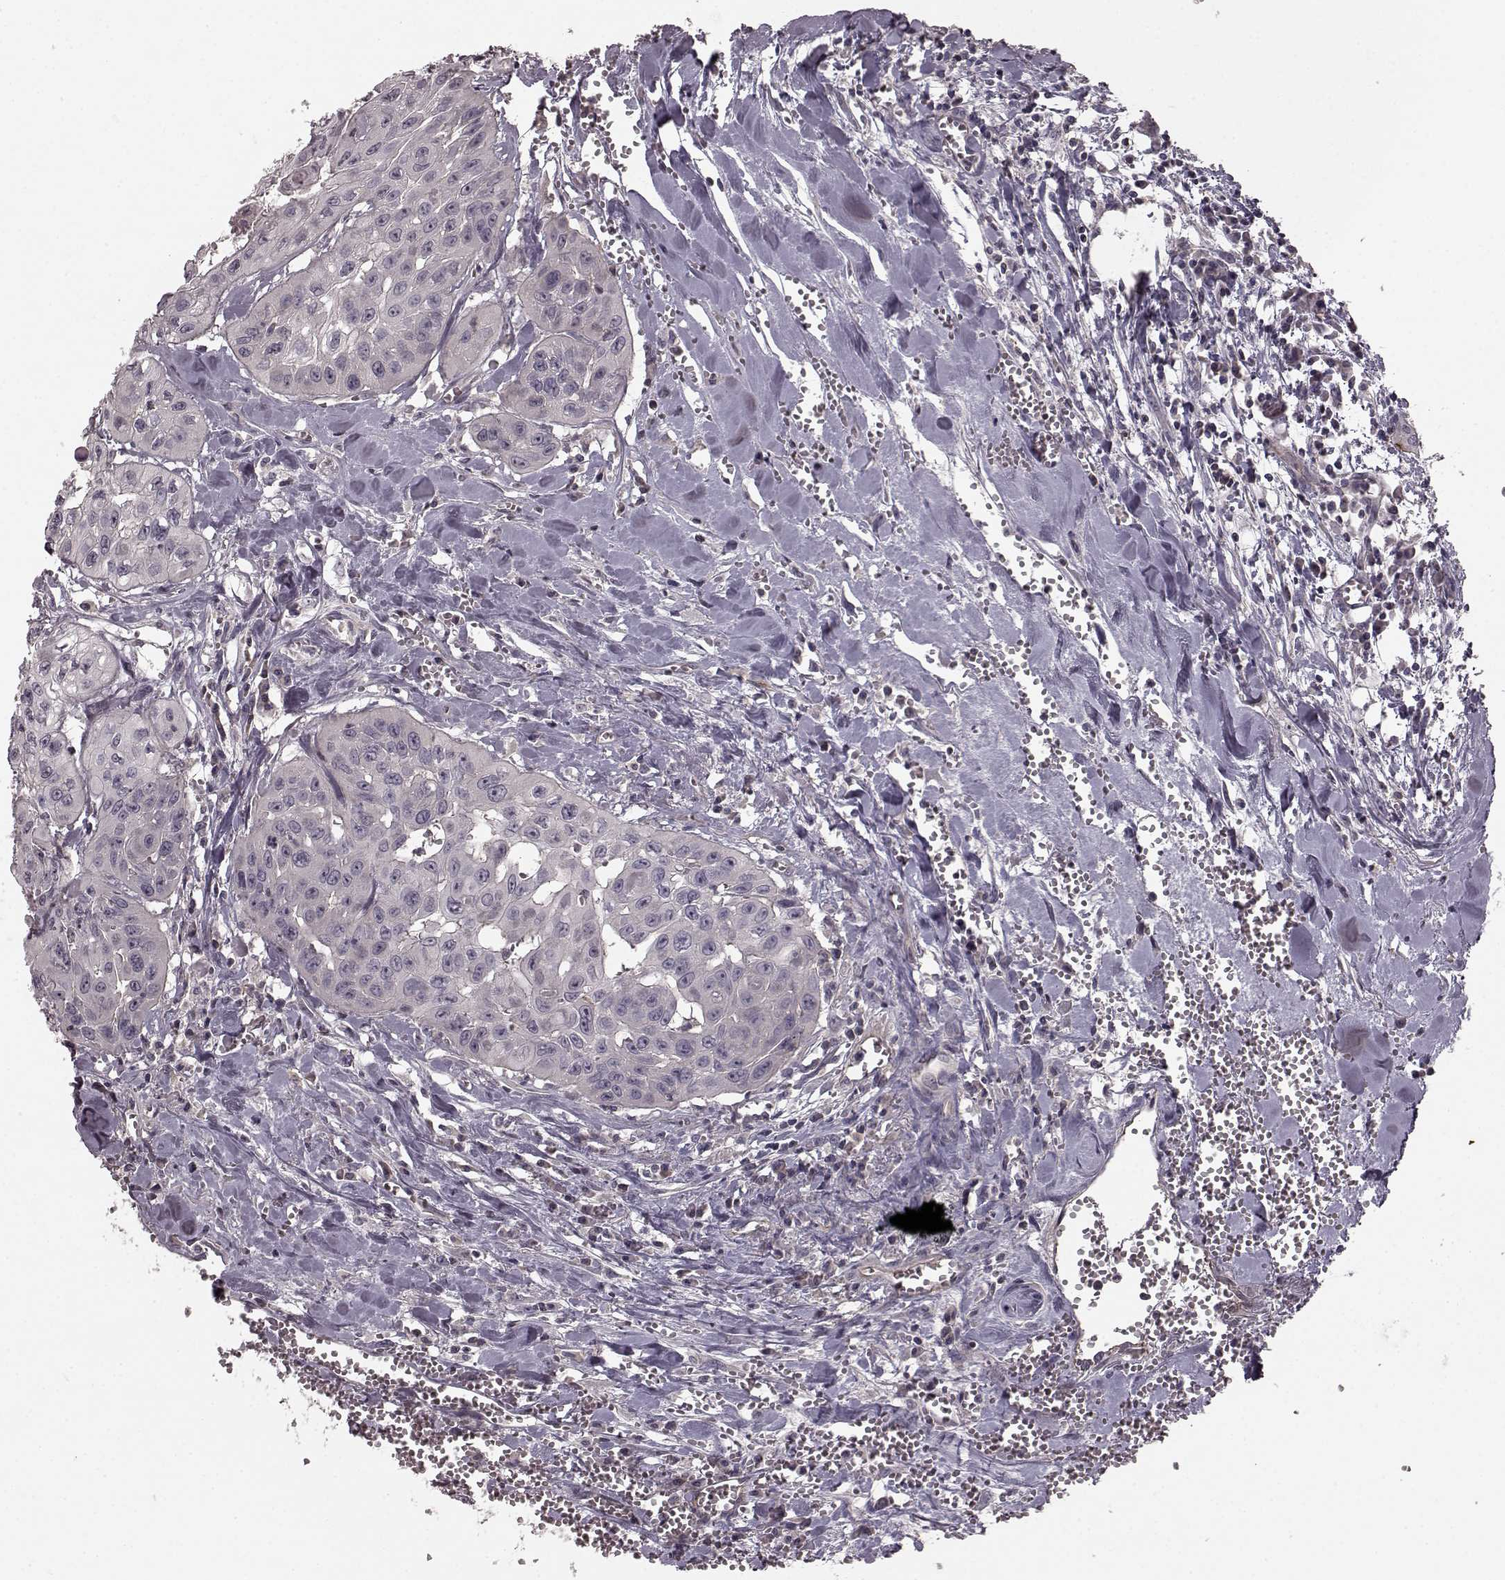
{"staining": {"intensity": "negative", "quantity": "none", "location": "none"}, "tissue": "head and neck cancer", "cell_type": "Tumor cells", "image_type": "cancer", "snomed": [{"axis": "morphology", "description": "Adenocarcinoma, NOS"}, {"axis": "topography", "description": "Head-Neck"}], "caption": "An image of head and neck cancer (adenocarcinoma) stained for a protein displays no brown staining in tumor cells. (Stains: DAB (3,3'-diaminobenzidine) IHC with hematoxylin counter stain, Microscopy: brightfield microscopy at high magnification).", "gene": "SLC22A18", "patient": {"sex": "male", "age": 73}}